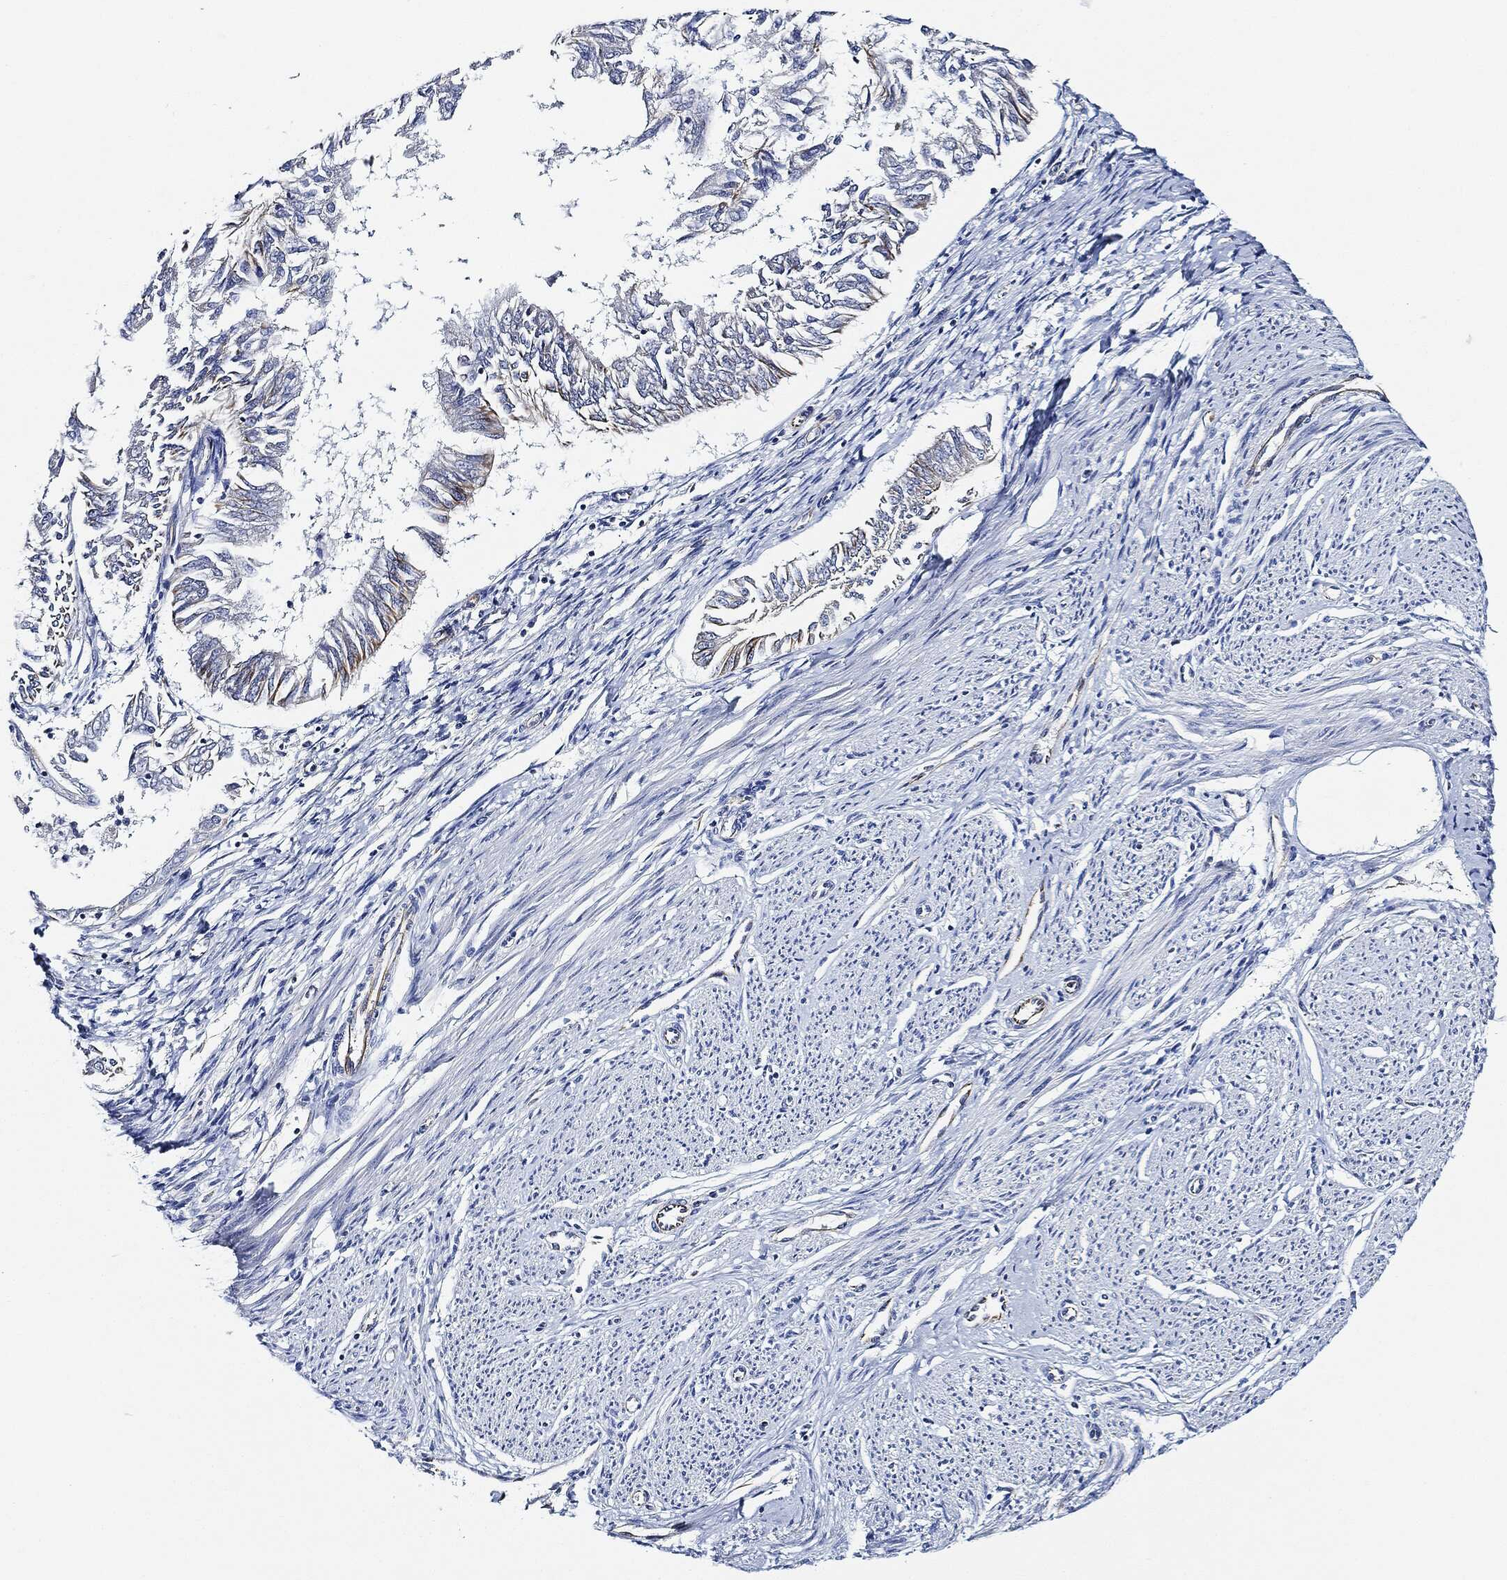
{"staining": {"intensity": "negative", "quantity": "none", "location": "none"}, "tissue": "endometrial cancer", "cell_type": "Tumor cells", "image_type": "cancer", "snomed": [{"axis": "morphology", "description": "Adenocarcinoma, NOS"}, {"axis": "topography", "description": "Endometrium"}], "caption": "Tumor cells show no significant expression in endometrial cancer. (Stains: DAB (3,3'-diaminobenzidine) immunohistochemistry (IHC) with hematoxylin counter stain, Microscopy: brightfield microscopy at high magnification).", "gene": "THSD1", "patient": {"sex": "female", "age": 58}}